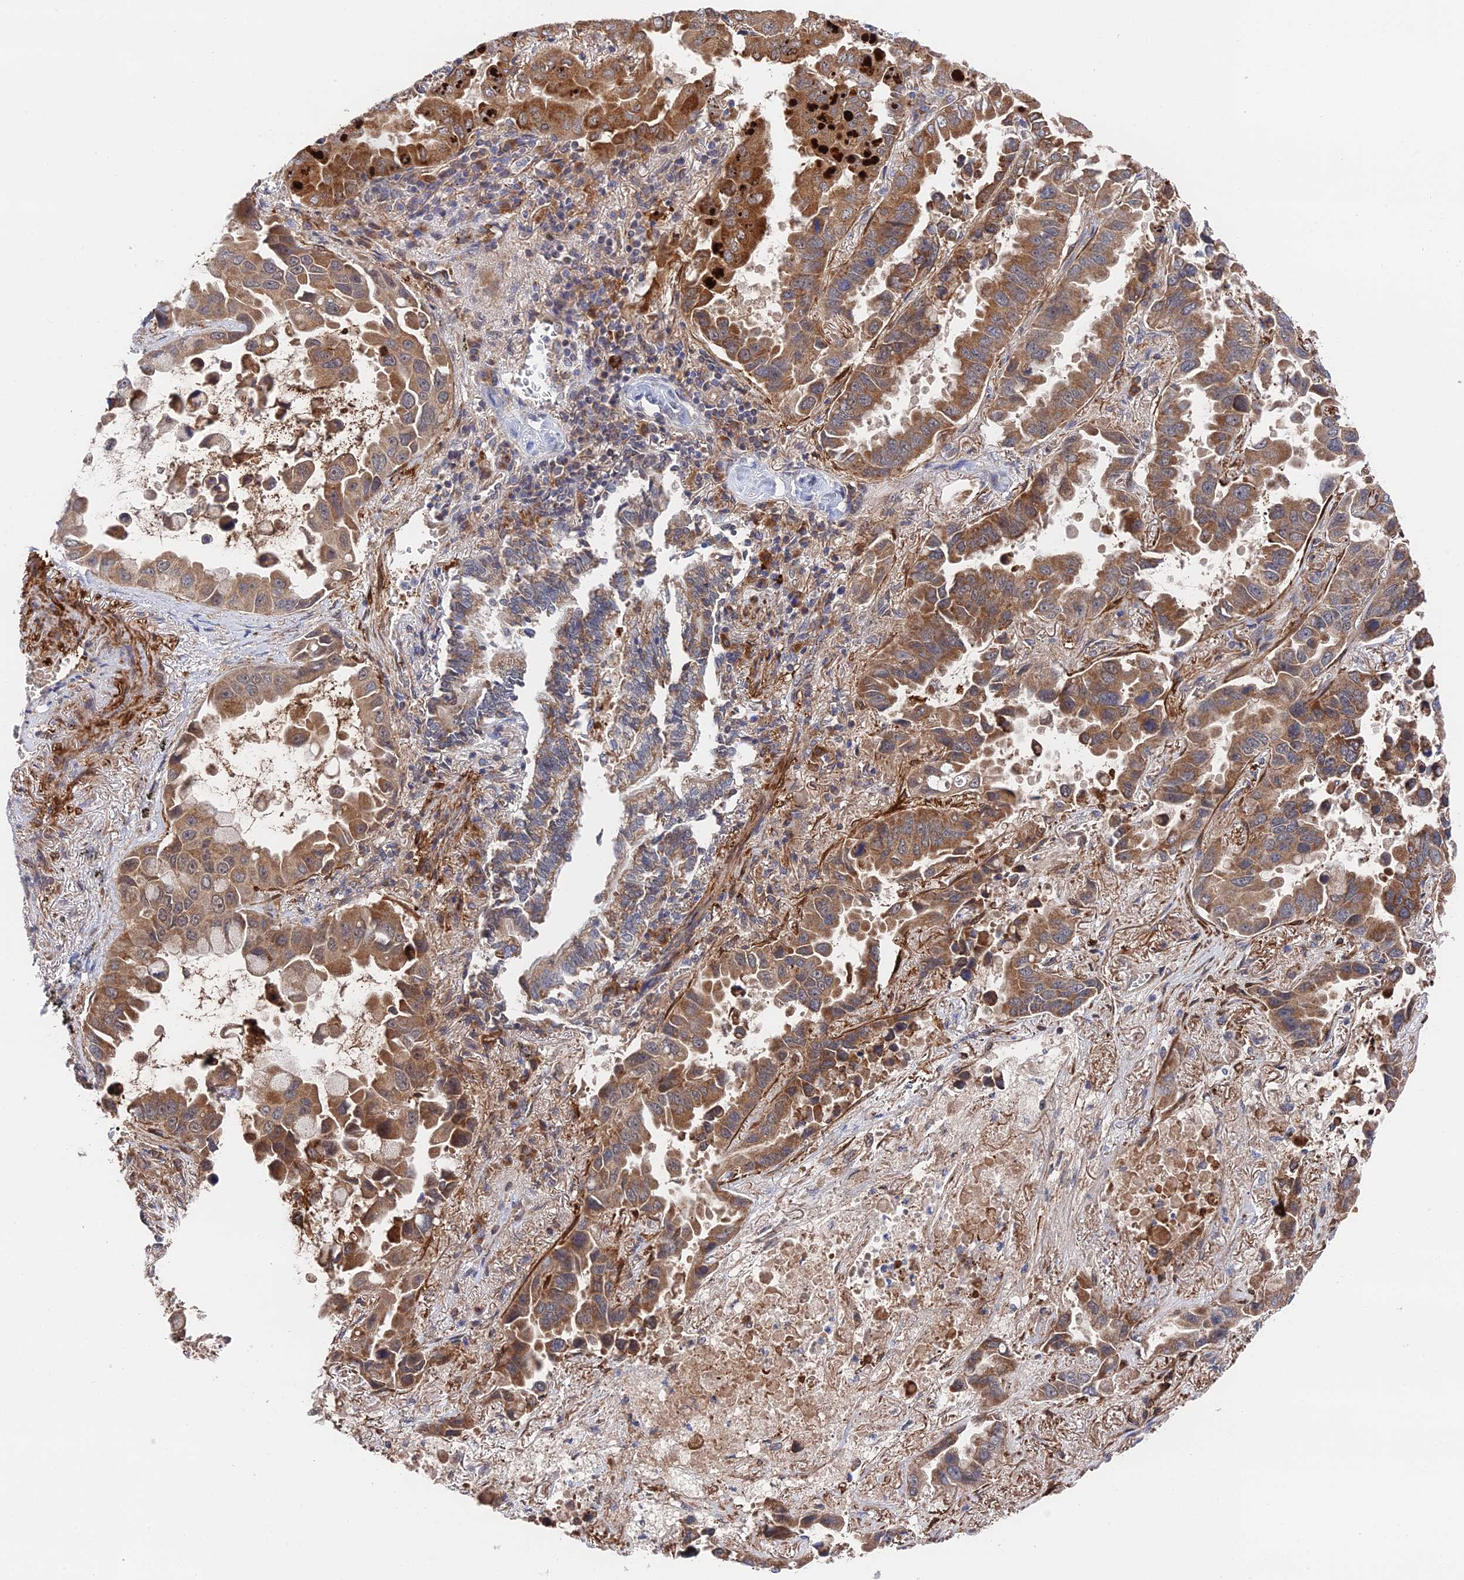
{"staining": {"intensity": "moderate", "quantity": ">75%", "location": "cytoplasmic/membranous"}, "tissue": "lung cancer", "cell_type": "Tumor cells", "image_type": "cancer", "snomed": [{"axis": "morphology", "description": "Adenocarcinoma, NOS"}, {"axis": "topography", "description": "Lung"}], "caption": "Human lung cancer (adenocarcinoma) stained with a brown dye displays moderate cytoplasmic/membranous positive staining in about >75% of tumor cells.", "gene": "ZNF320", "patient": {"sex": "male", "age": 64}}